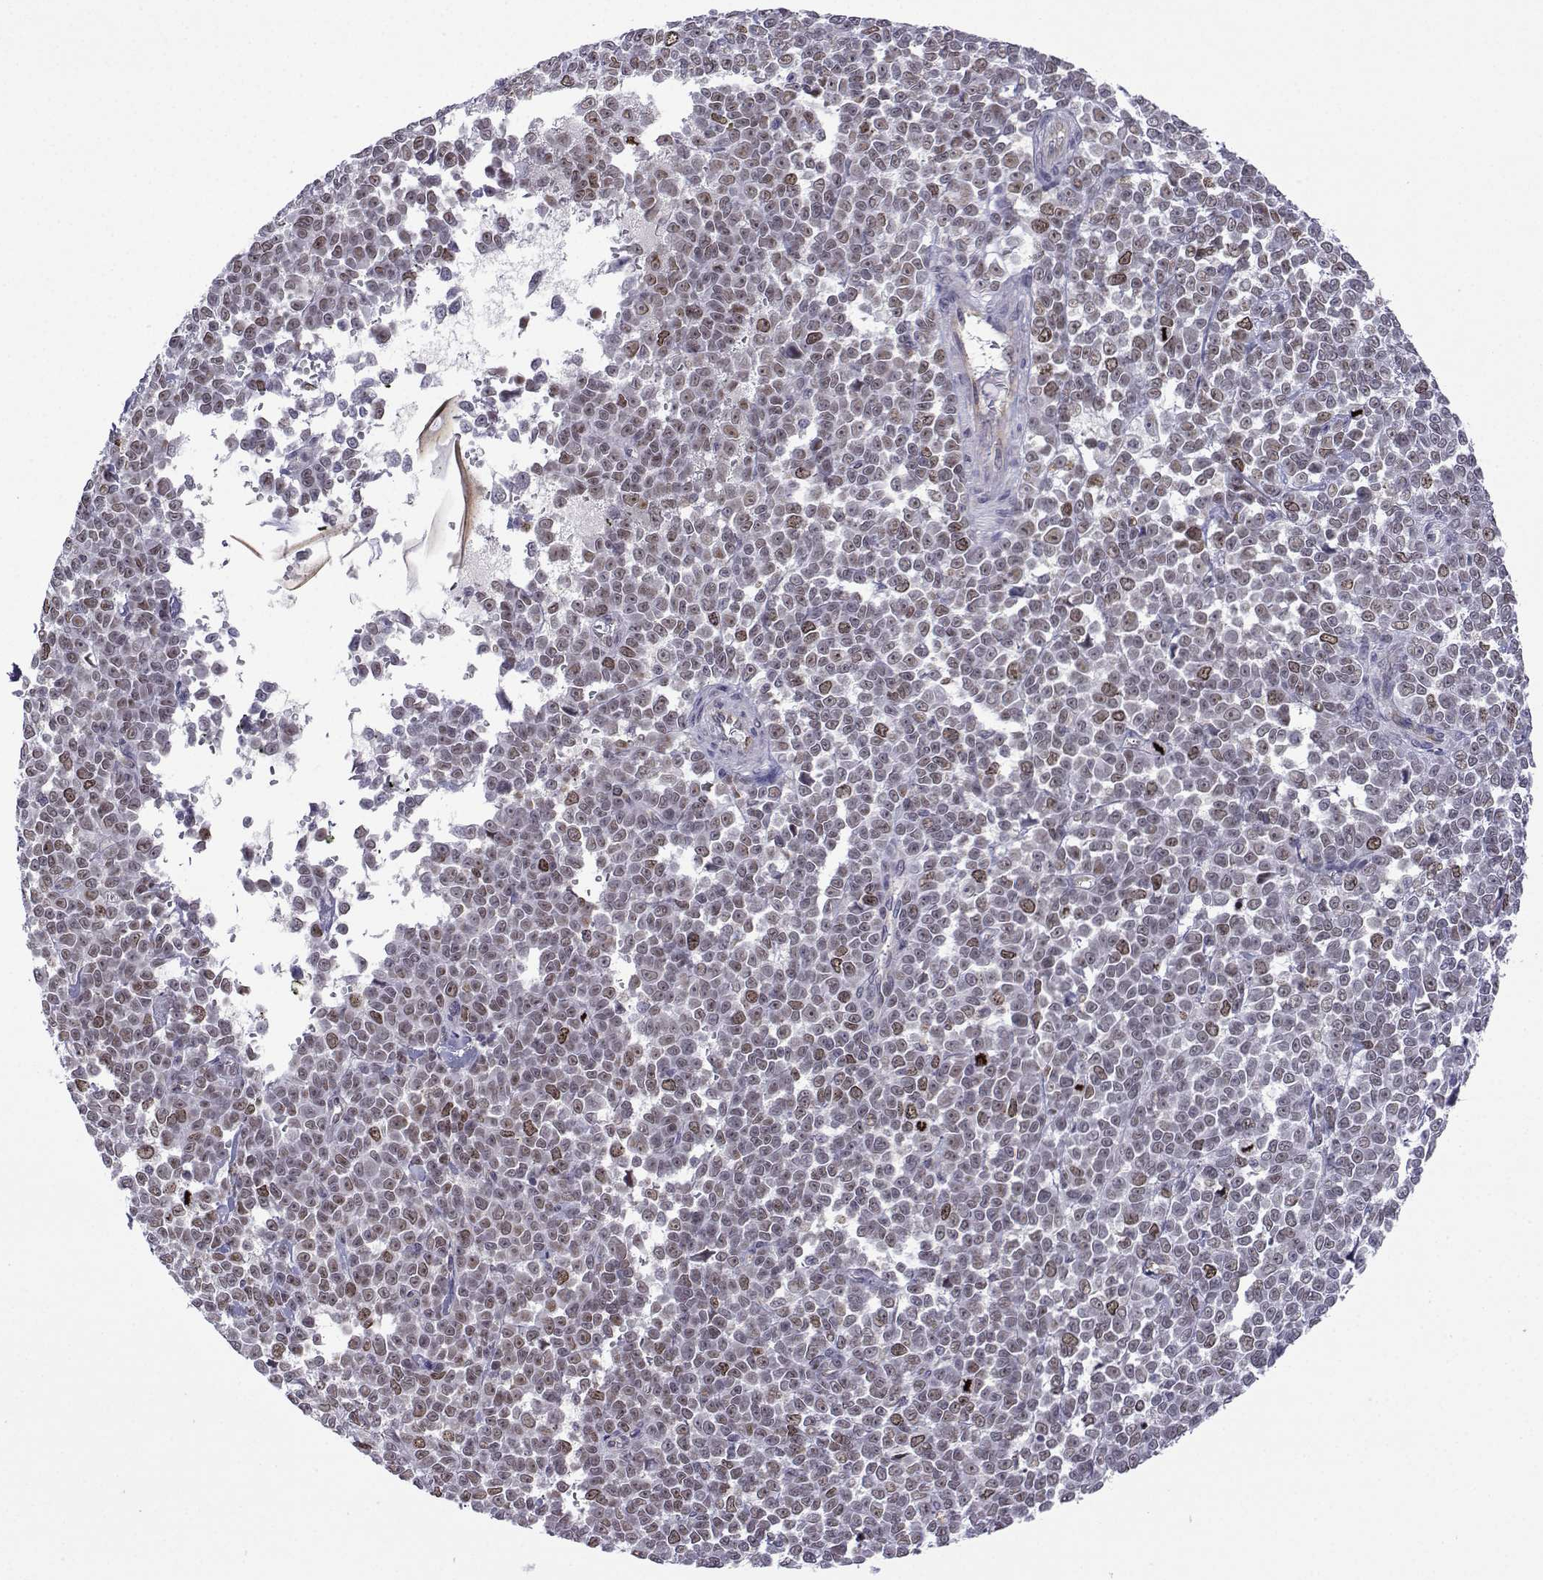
{"staining": {"intensity": "moderate", "quantity": "<25%", "location": "cytoplasmic/membranous,nuclear"}, "tissue": "melanoma", "cell_type": "Tumor cells", "image_type": "cancer", "snomed": [{"axis": "morphology", "description": "Malignant melanoma, NOS"}, {"axis": "topography", "description": "Skin"}], "caption": "The histopathology image exhibits immunohistochemical staining of melanoma. There is moderate cytoplasmic/membranous and nuclear expression is identified in approximately <25% of tumor cells. The staining was performed using DAB, with brown indicating positive protein expression. Nuclei are stained blue with hematoxylin.", "gene": "INCENP", "patient": {"sex": "female", "age": 95}}